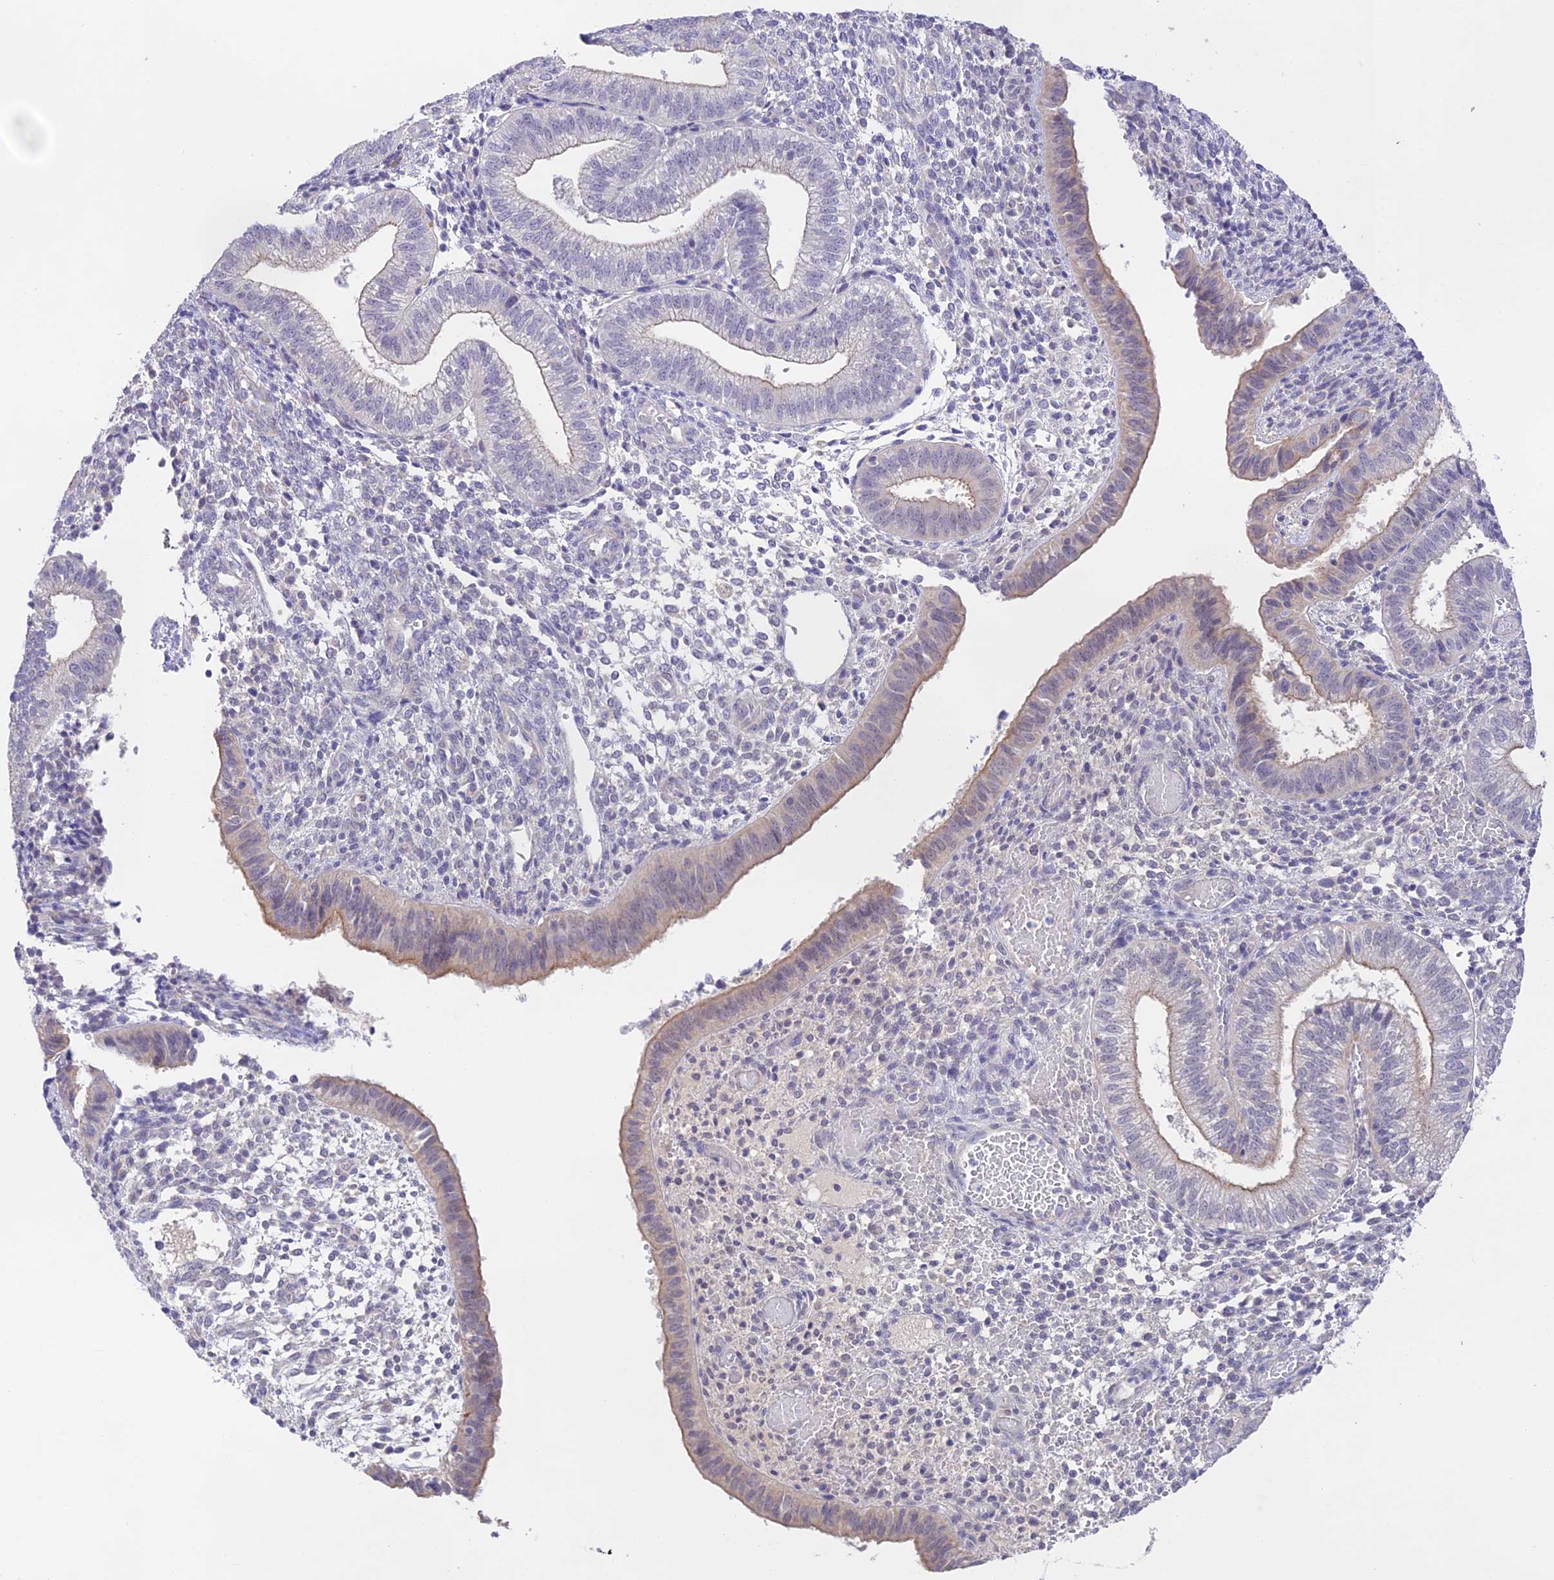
{"staining": {"intensity": "negative", "quantity": "none", "location": "none"}, "tissue": "endometrium", "cell_type": "Cells in endometrial stroma", "image_type": "normal", "snomed": [{"axis": "morphology", "description": "Normal tissue, NOS"}, {"axis": "topography", "description": "Endometrium"}], "caption": "An IHC photomicrograph of normal endometrium is shown. There is no staining in cells in endometrial stroma of endometrium.", "gene": "CAMSAP3", "patient": {"sex": "female", "age": 34}}